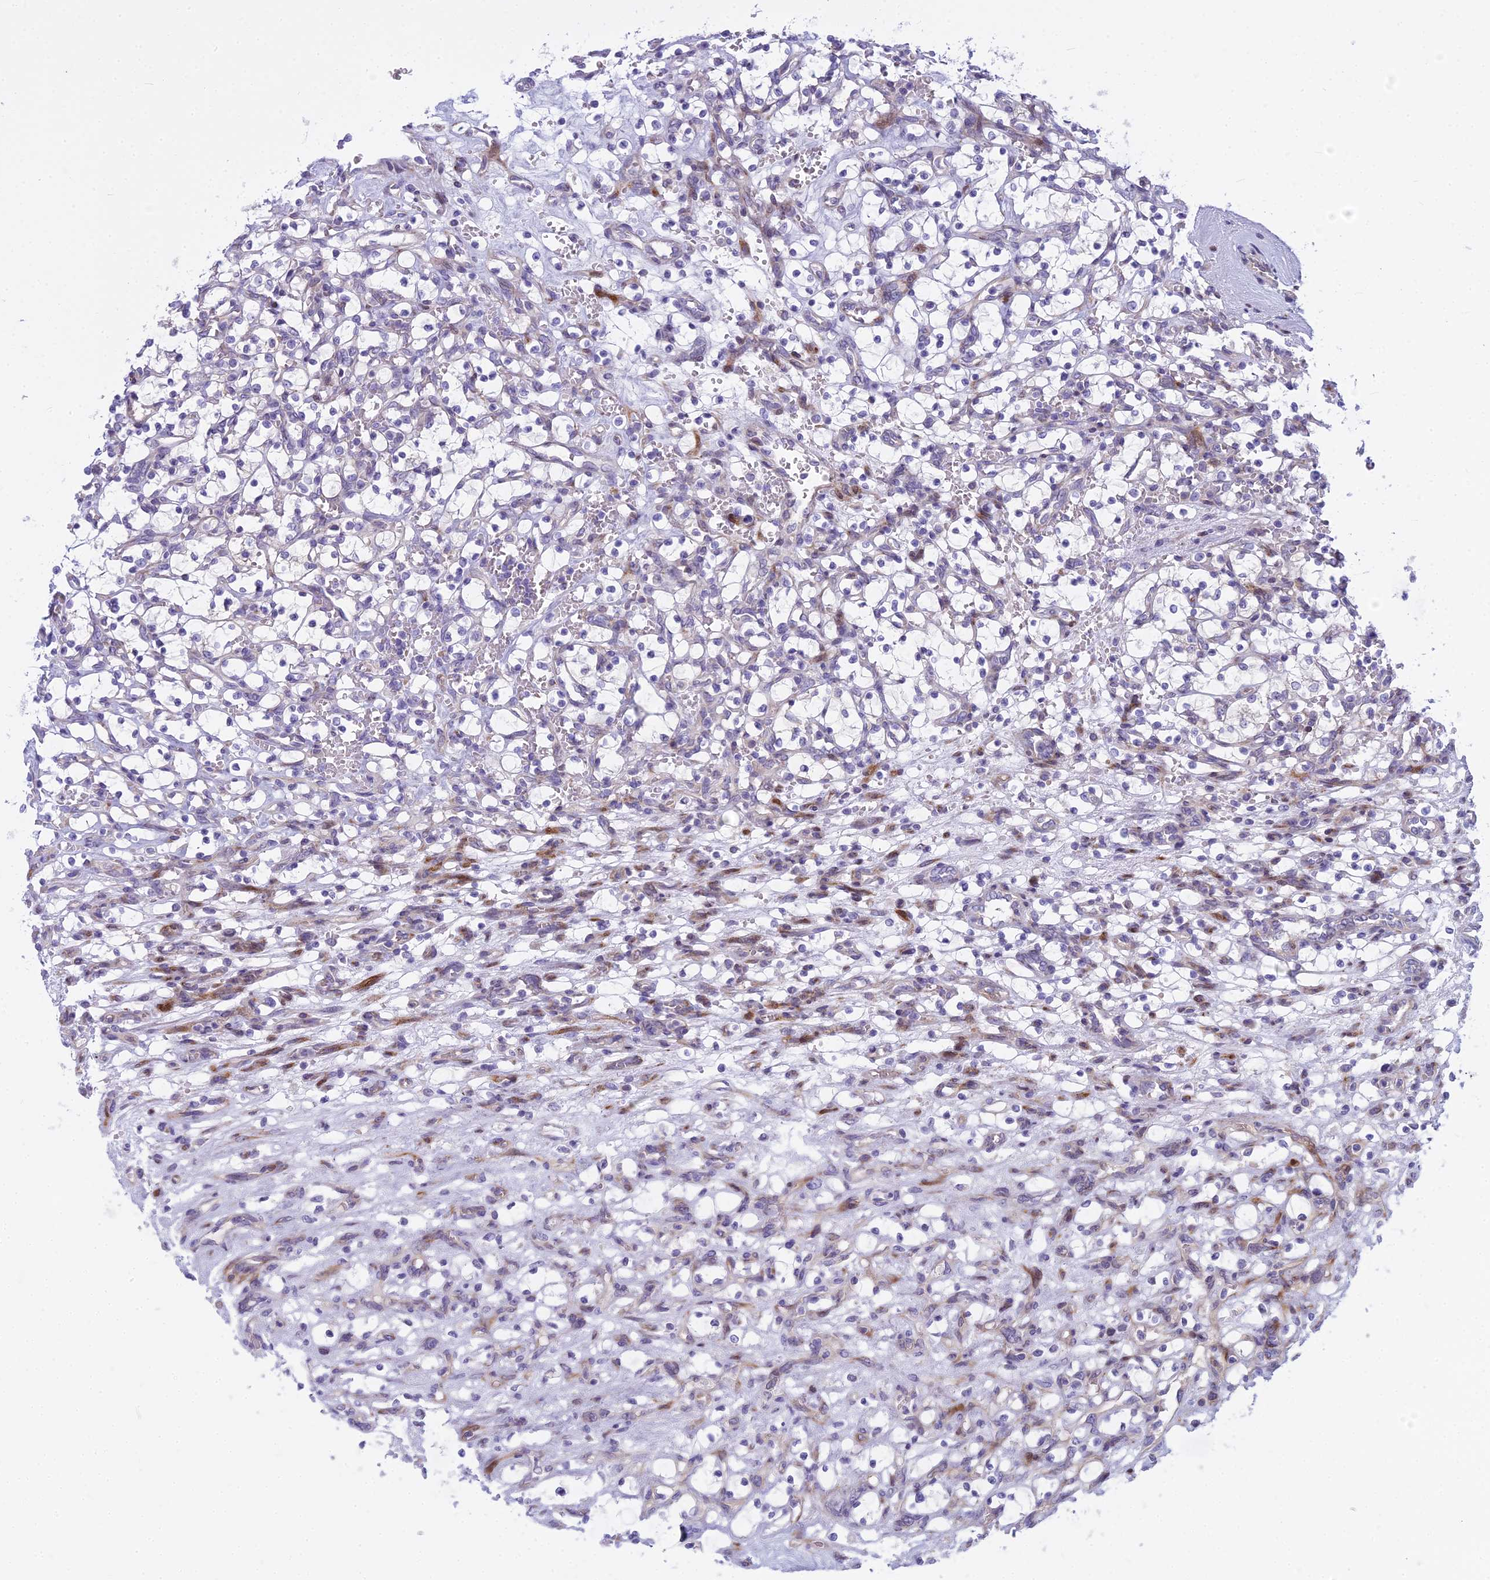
{"staining": {"intensity": "negative", "quantity": "none", "location": "none"}, "tissue": "renal cancer", "cell_type": "Tumor cells", "image_type": "cancer", "snomed": [{"axis": "morphology", "description": "Adenocarcinoma, NOS"}, {"axis": "topography", "description": "Kidney"}], "caption": "Tumor cells are negative for protein expression in human renal adenocarcinoma. The staining was performed using DAB to visualize the protein expression in brown, while the nuclei were stained in blue with hematoxylin (Magnification: 20x).", "gene": "PCDHB14", "patient": {"sex": "female", "age": 69}}